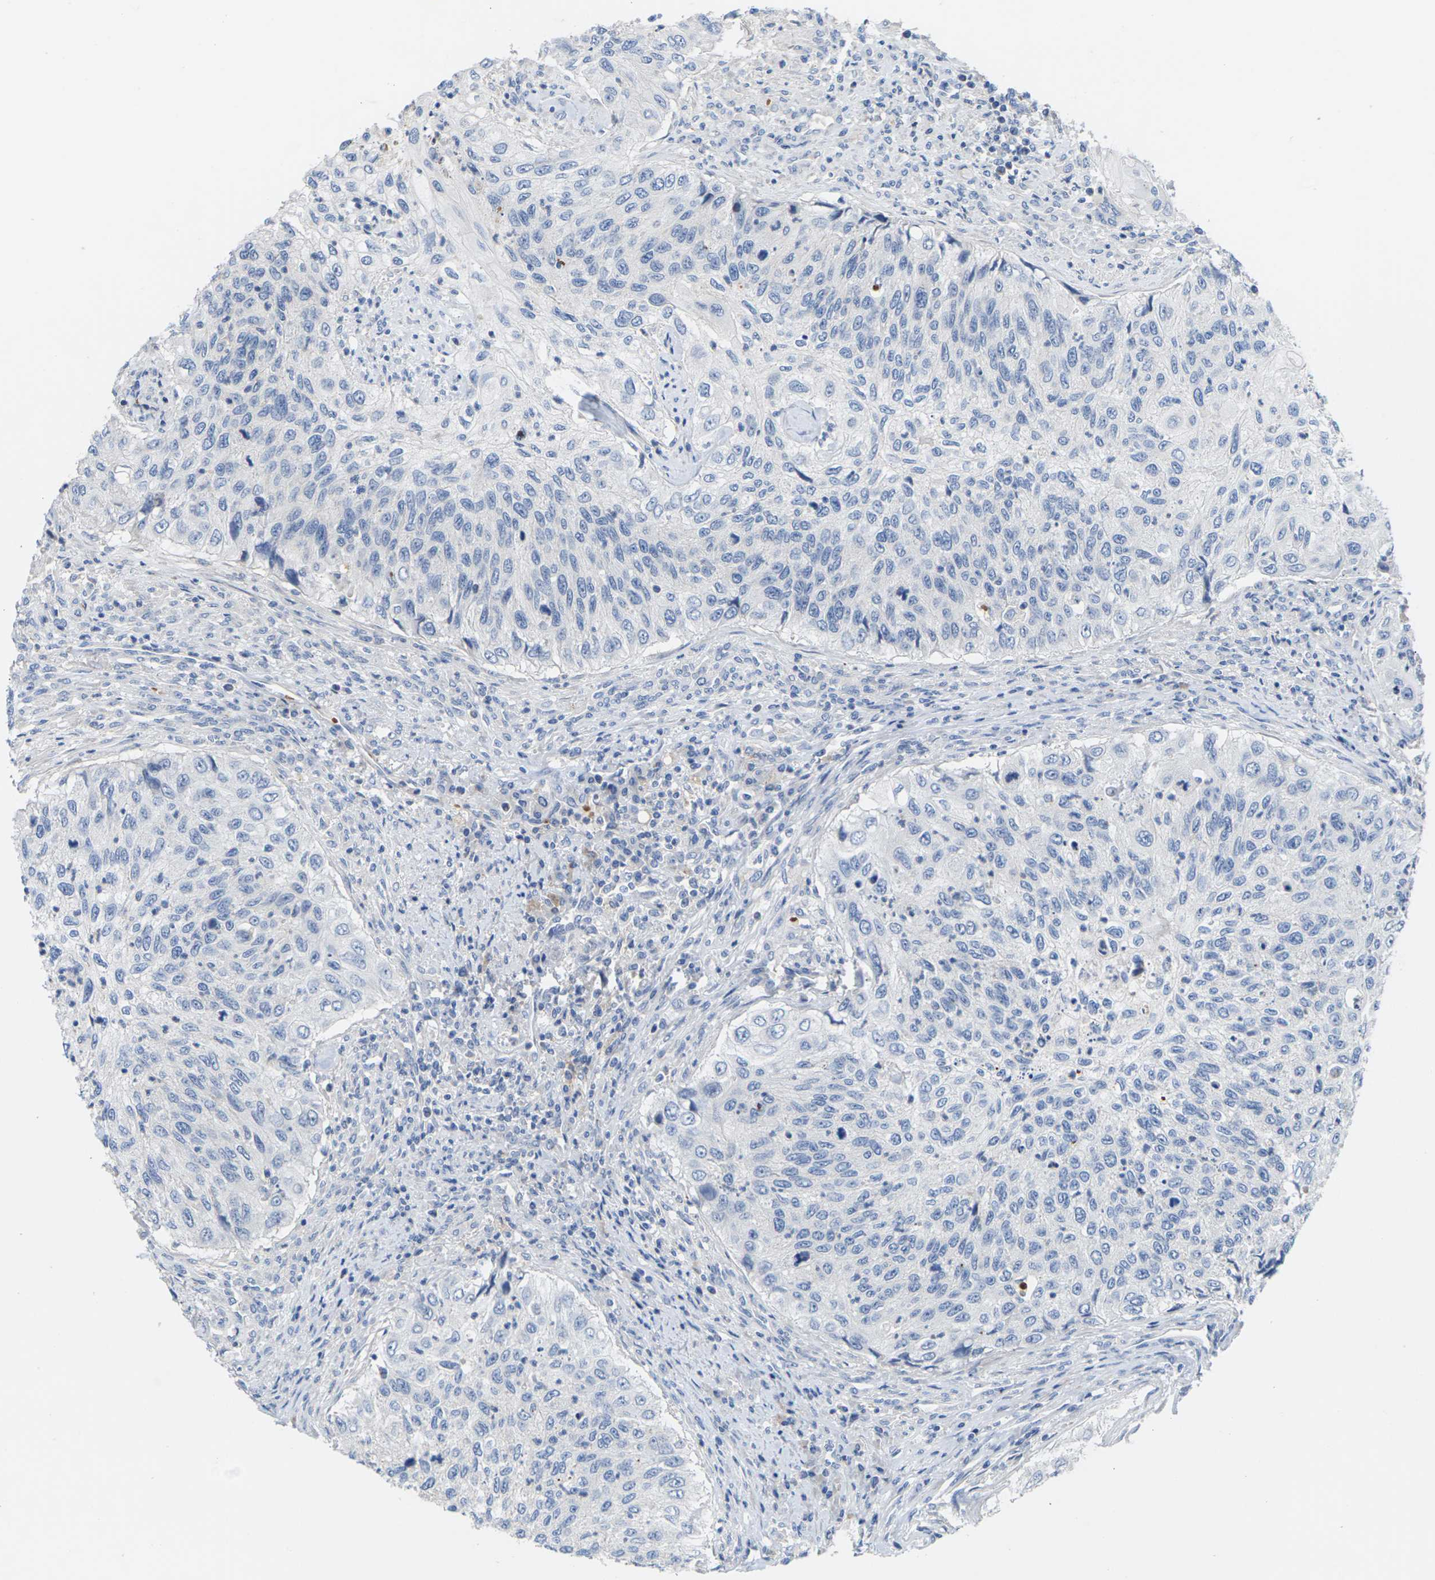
{"staining": {"intensity": "negative", "quantity": "none", "location": "none"}, "tissue": "urothelial cancer", "cell_type": "Tumor cells", "image_type": "cancer", "snomed": [{"axis": "morphology", "description": "Urothelial carcinoma, High grade"}, {"axis": "topography", "description": "Urinary bladder"}], "caption": "This is an immunohistochemistry (IHC) image of human urothelial carcinoma (high-grade). There is no expression in tumor cells.", "gene": "TMCO4", "patient": {"sex": "female", "age": 60}}